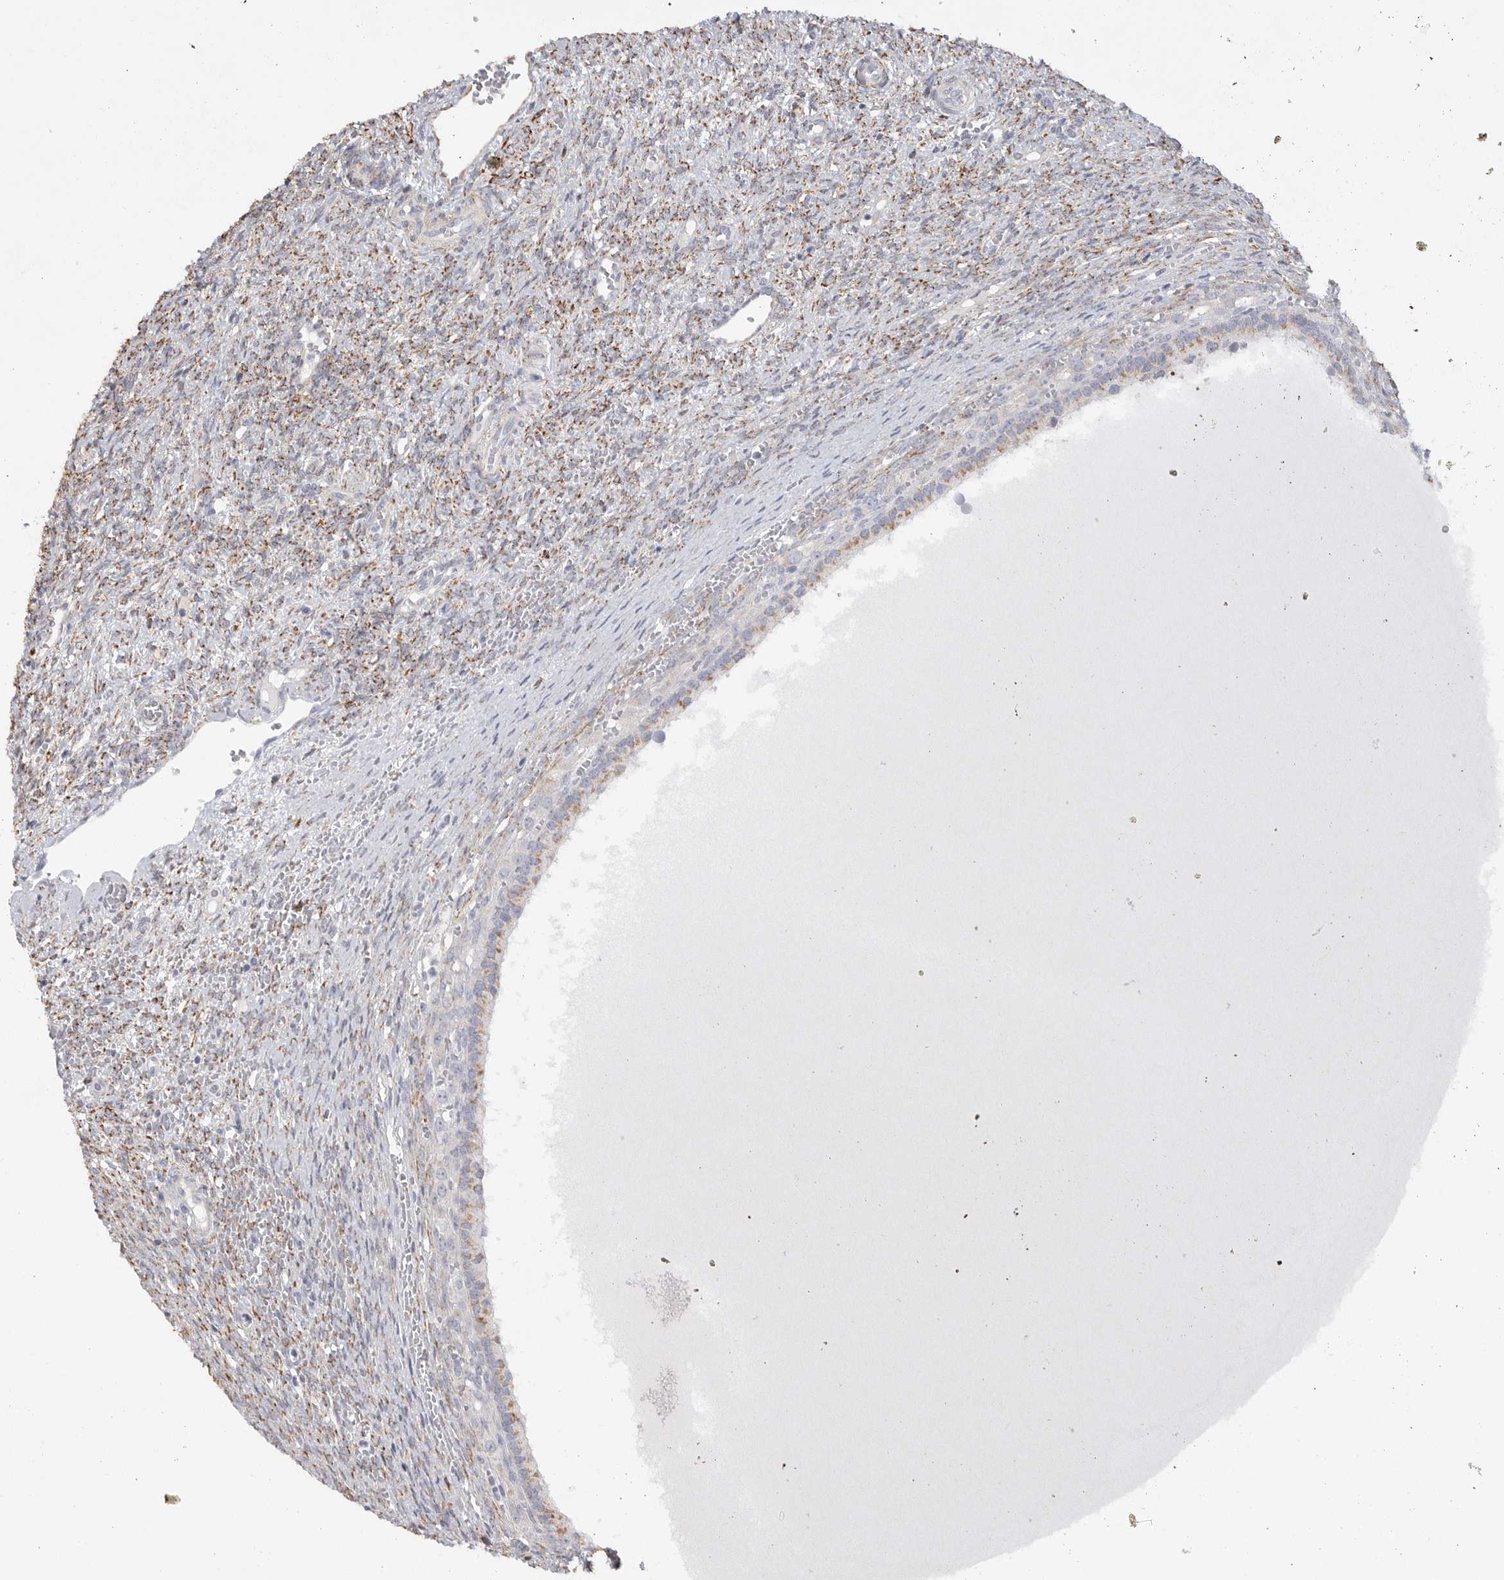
{"staining": {"intensity": "moderate", "quantity": "25%-75%", "location": "cytoplasmic/membranous"}, "tissue": "ovary", "cell_type": "Ovarian stroma cells", "image_type": "normal", "snomed": [{"axis": "morphology", "description": "Normal tissue, NOS"}, {"axis": "topography", "description": "Ovary"}], "caption": "Immunohistochemical staining of normal ovary shows 25%-75% levels of moderate cytoplasmic/membranous protein staining in about 25%-75% of ovarian stroma cells.", "gene": "ELP3", "patient": {"sex": "female", "age": 41}}